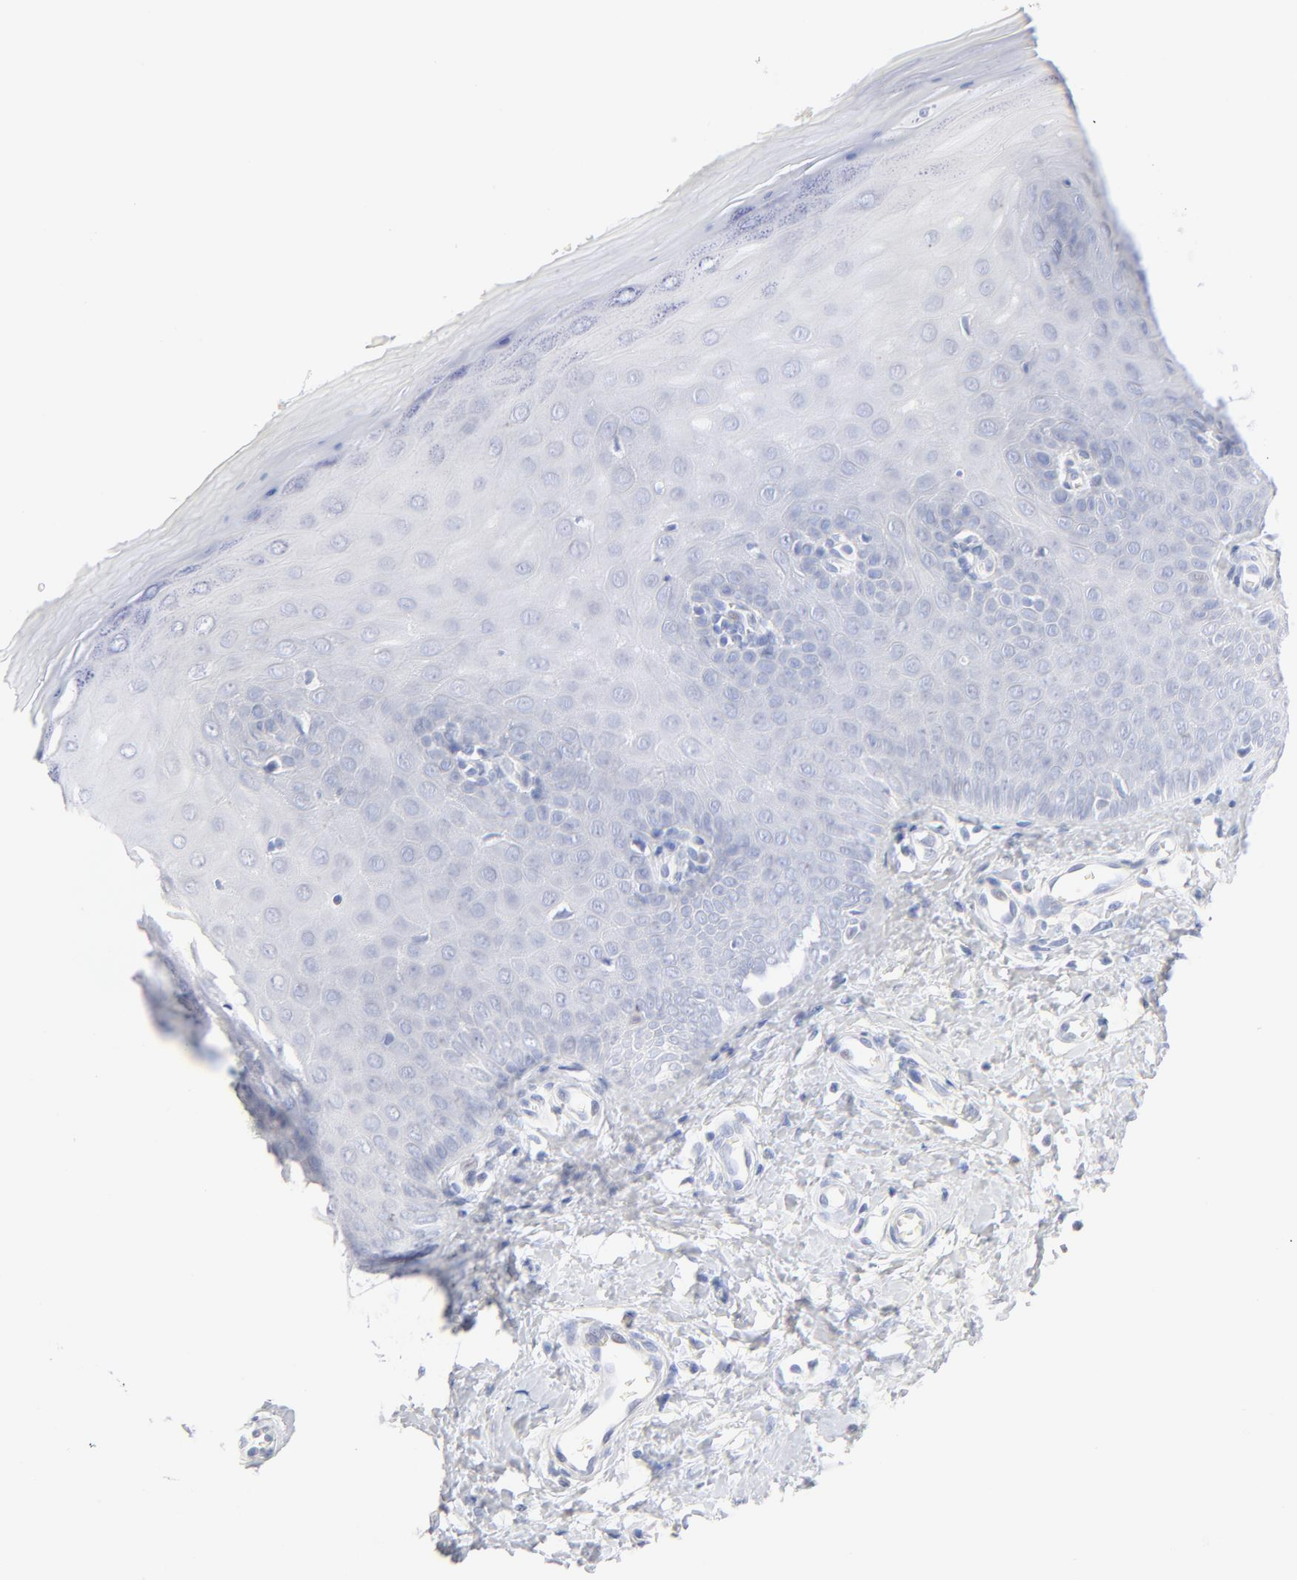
{"staining": {"intensity": "negative", "quantity": "none", "location": "none"}, "tissue": "cervix", "cell_type": "Glandular cells", "image_type": "normal", "snomed": [{"axis": "morphology", "description": "Normal tissue, NOS"}, {"axis": "topography", "description": "Cervix"}], "caption": "An immunohistochemistry (IHC) histopathology image of normal cervix is shown. There is no staining in glandular cells of cervix.", "gene": "ONECUT1", "patient": {"sex": "female", "age": 55}}